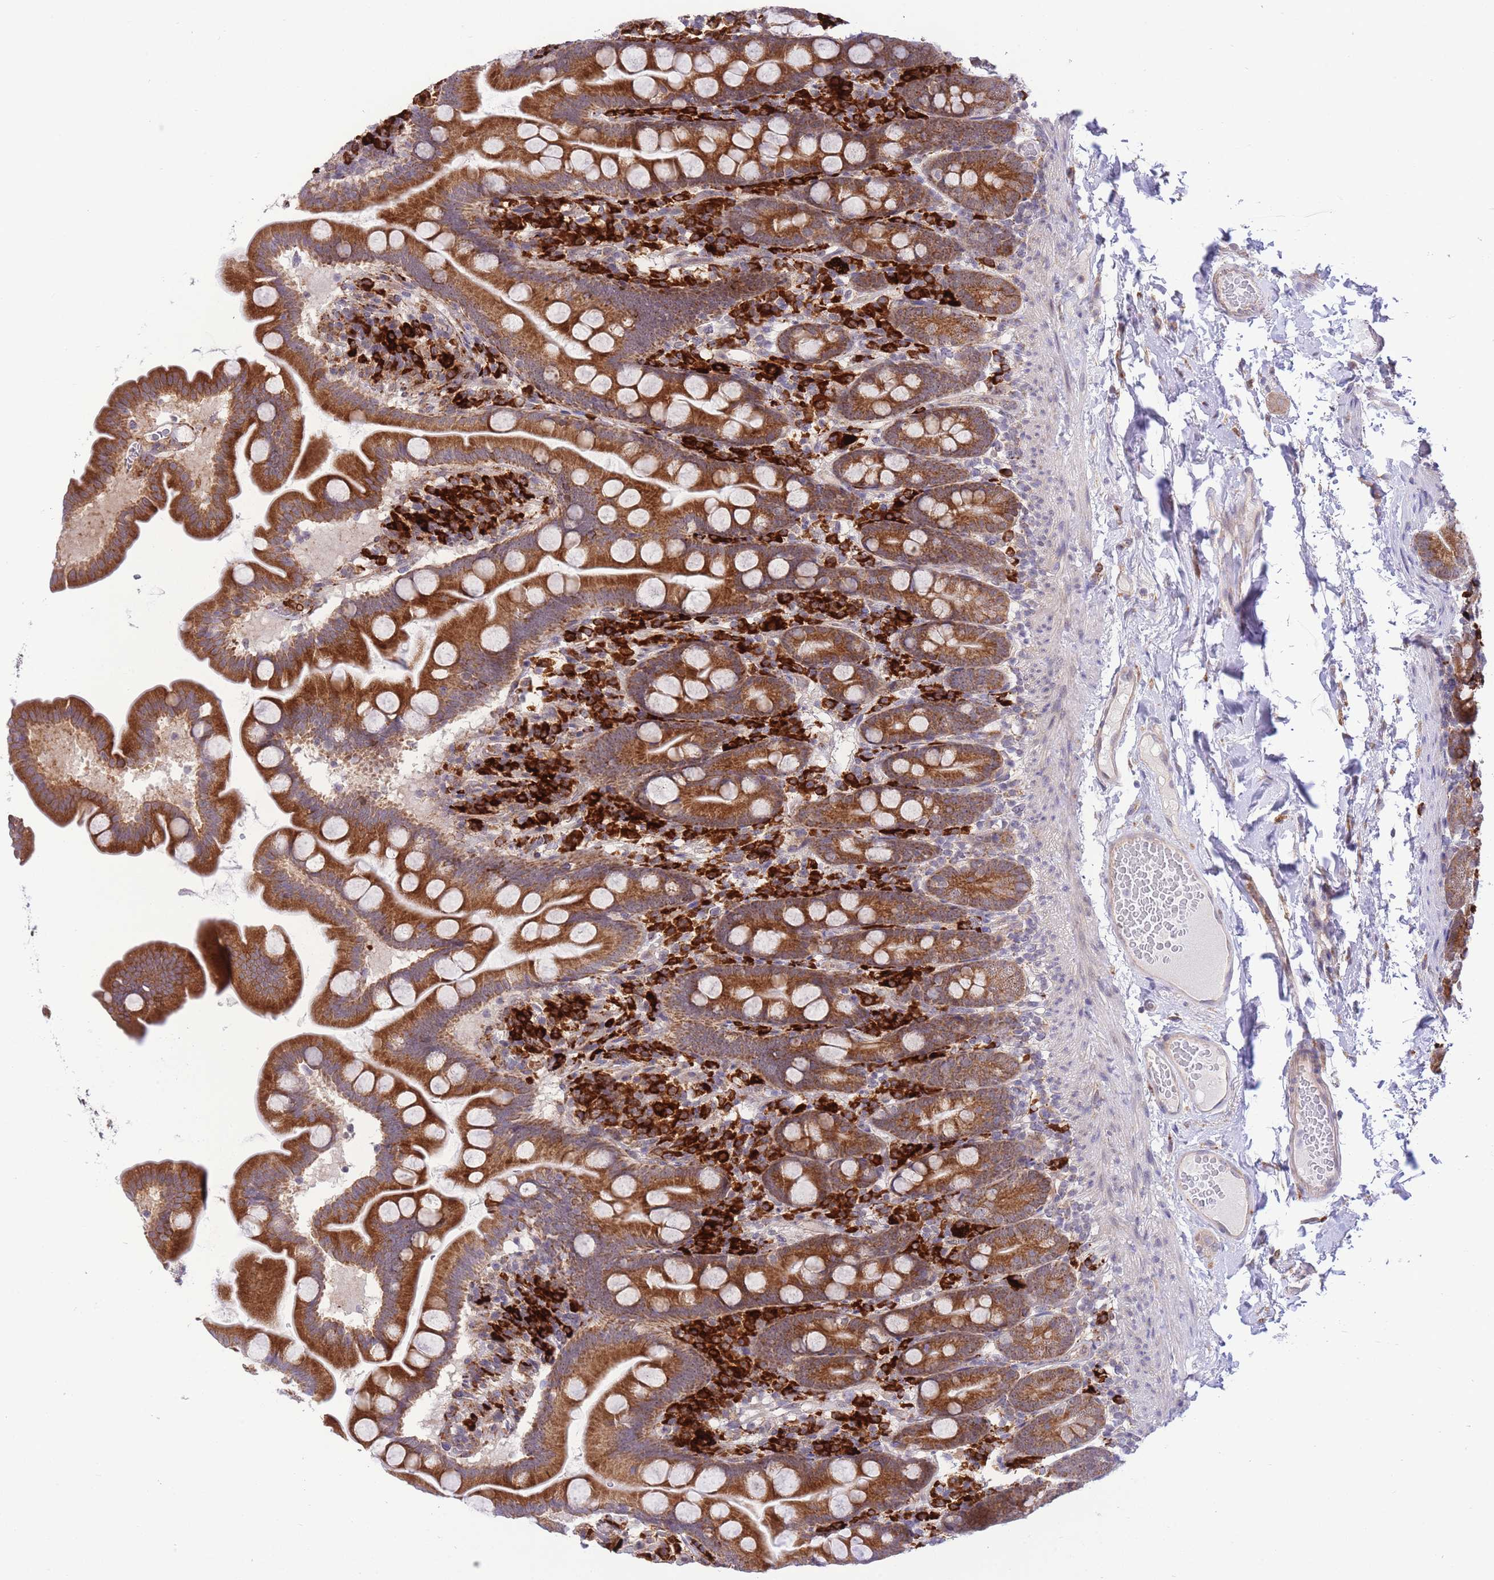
{"staining": {"intensity": "strong", "quantity": ">75%", "location": "cytoplasmic/membranous"}, "tissue": "small intestine", "cell_type": "Glandular cells", "image_type": "normal", "snomed": [{"axis": "morphology", "description": "Normal tissue, NOS"}, {"axis": "topography", "description": "Small intestine"}], "caption": "Immunohistochemistry staining of normal small intestine, which displays high levels of strong cytoplasmic/membranous positivity in approximately >75% of glandular cells indicating strong cytoplasmic/membranous protein staining. The staining was performed using DAB (3,3'-diaminobenzidine) (brown) for protein detection and nuclei were counterstained in hematoxylin (blue).", "gene": "EXOSC8", "patient": {"sex": "female", "age": 68}}